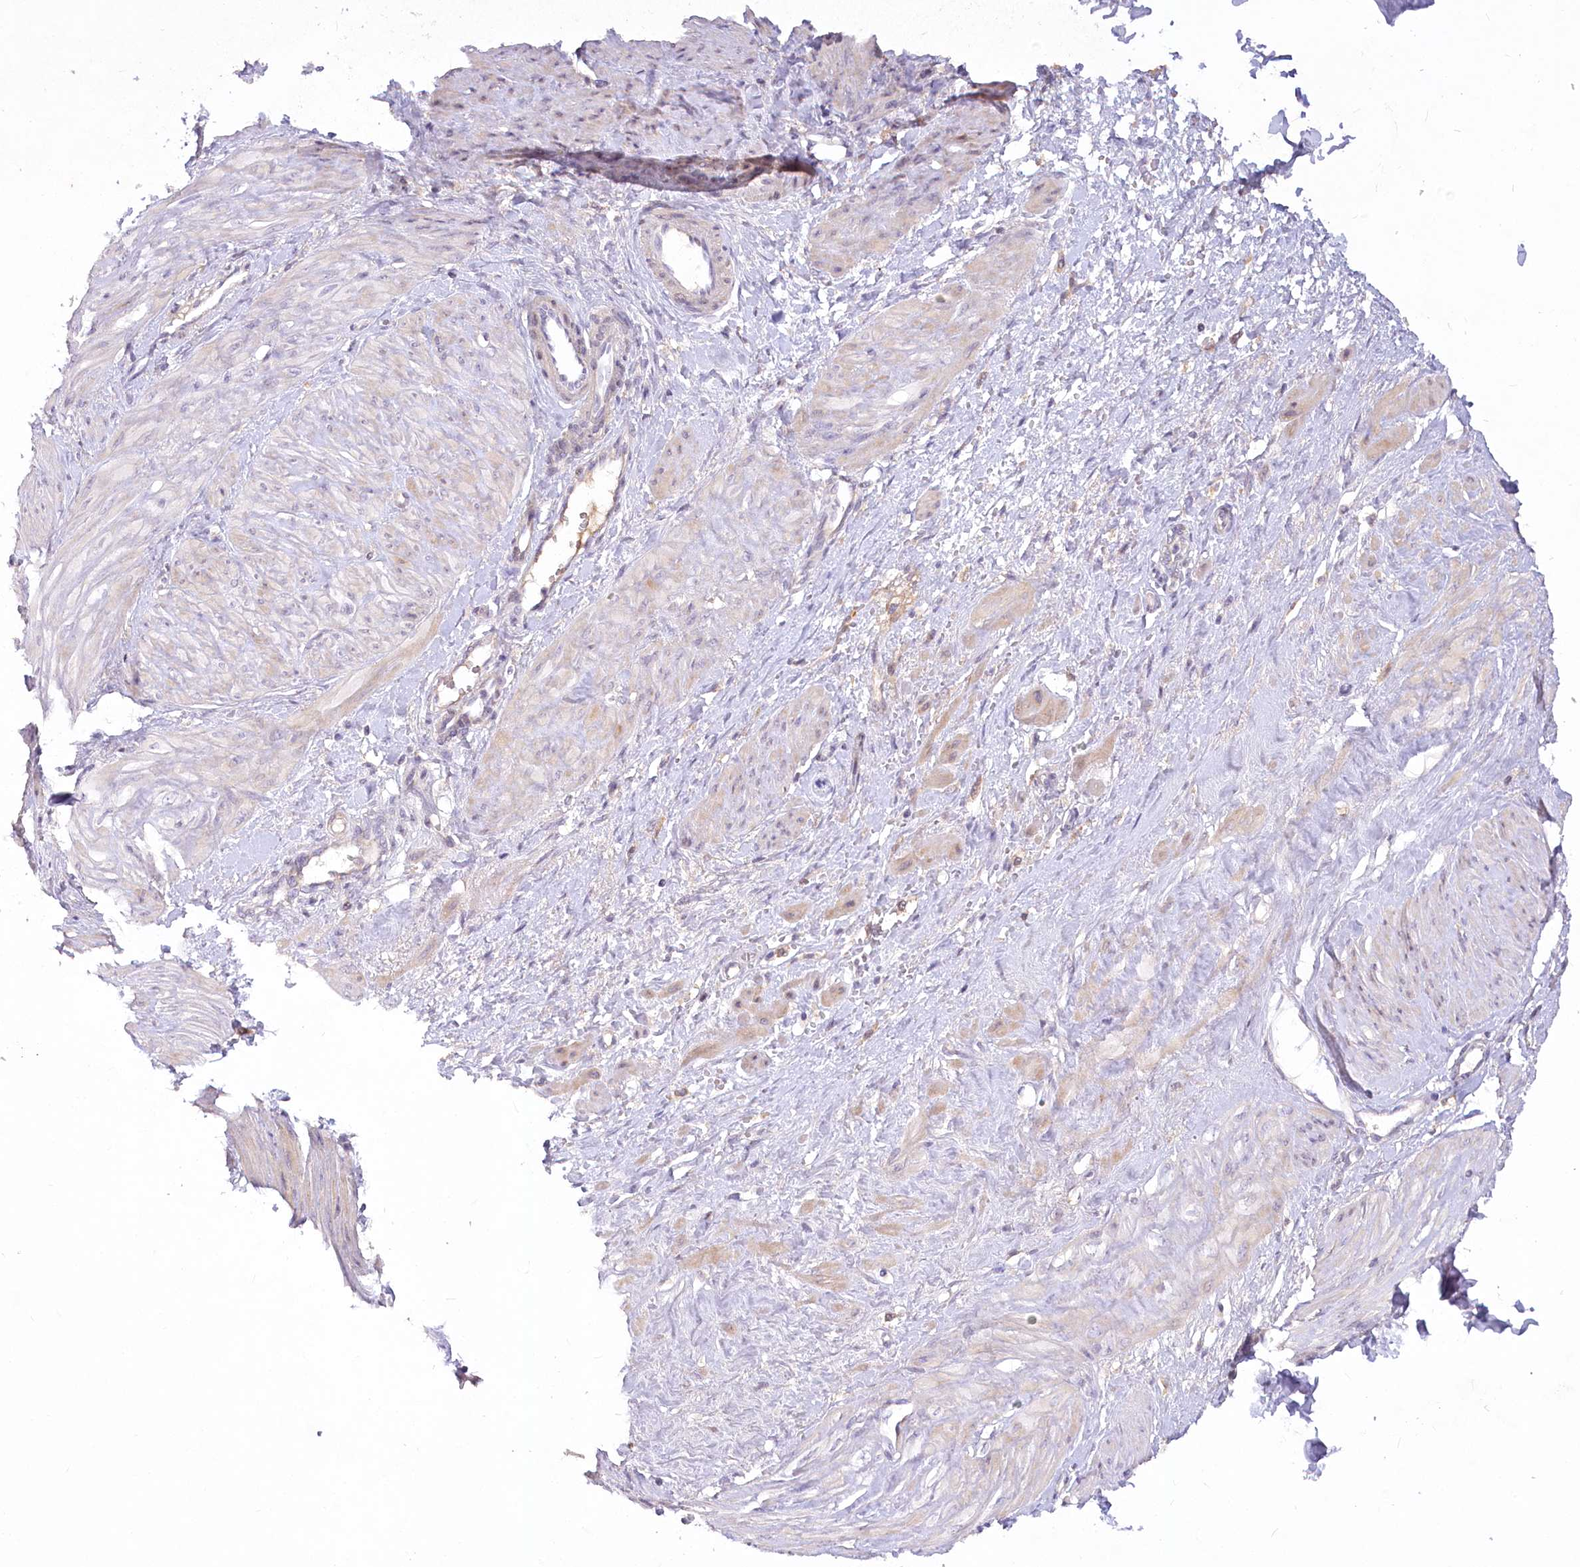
{"staining": {"intensity": "weak", "quantity": "25%-75%", "location": "cytoplasmic/membranous"}, "tissue": "smooth muscle", "cell_type": "Smooth muscle cells", "image_type": "normal", "snomed": [{"axis": "morphology", "description": "Normal tissue, NOS"}, {"axis": "topography", "description": "Endometrium"}], "caption": "The histopathology image shows immunohistochemical staining of unremarkable smooth muscle. There is weak cytoplasmic/membranous positivity is appreciated in approximately 25%-75% of smooth muscle cells.", "gene": "EFHC2", "patient": {"sex": "female", "age": 33}}